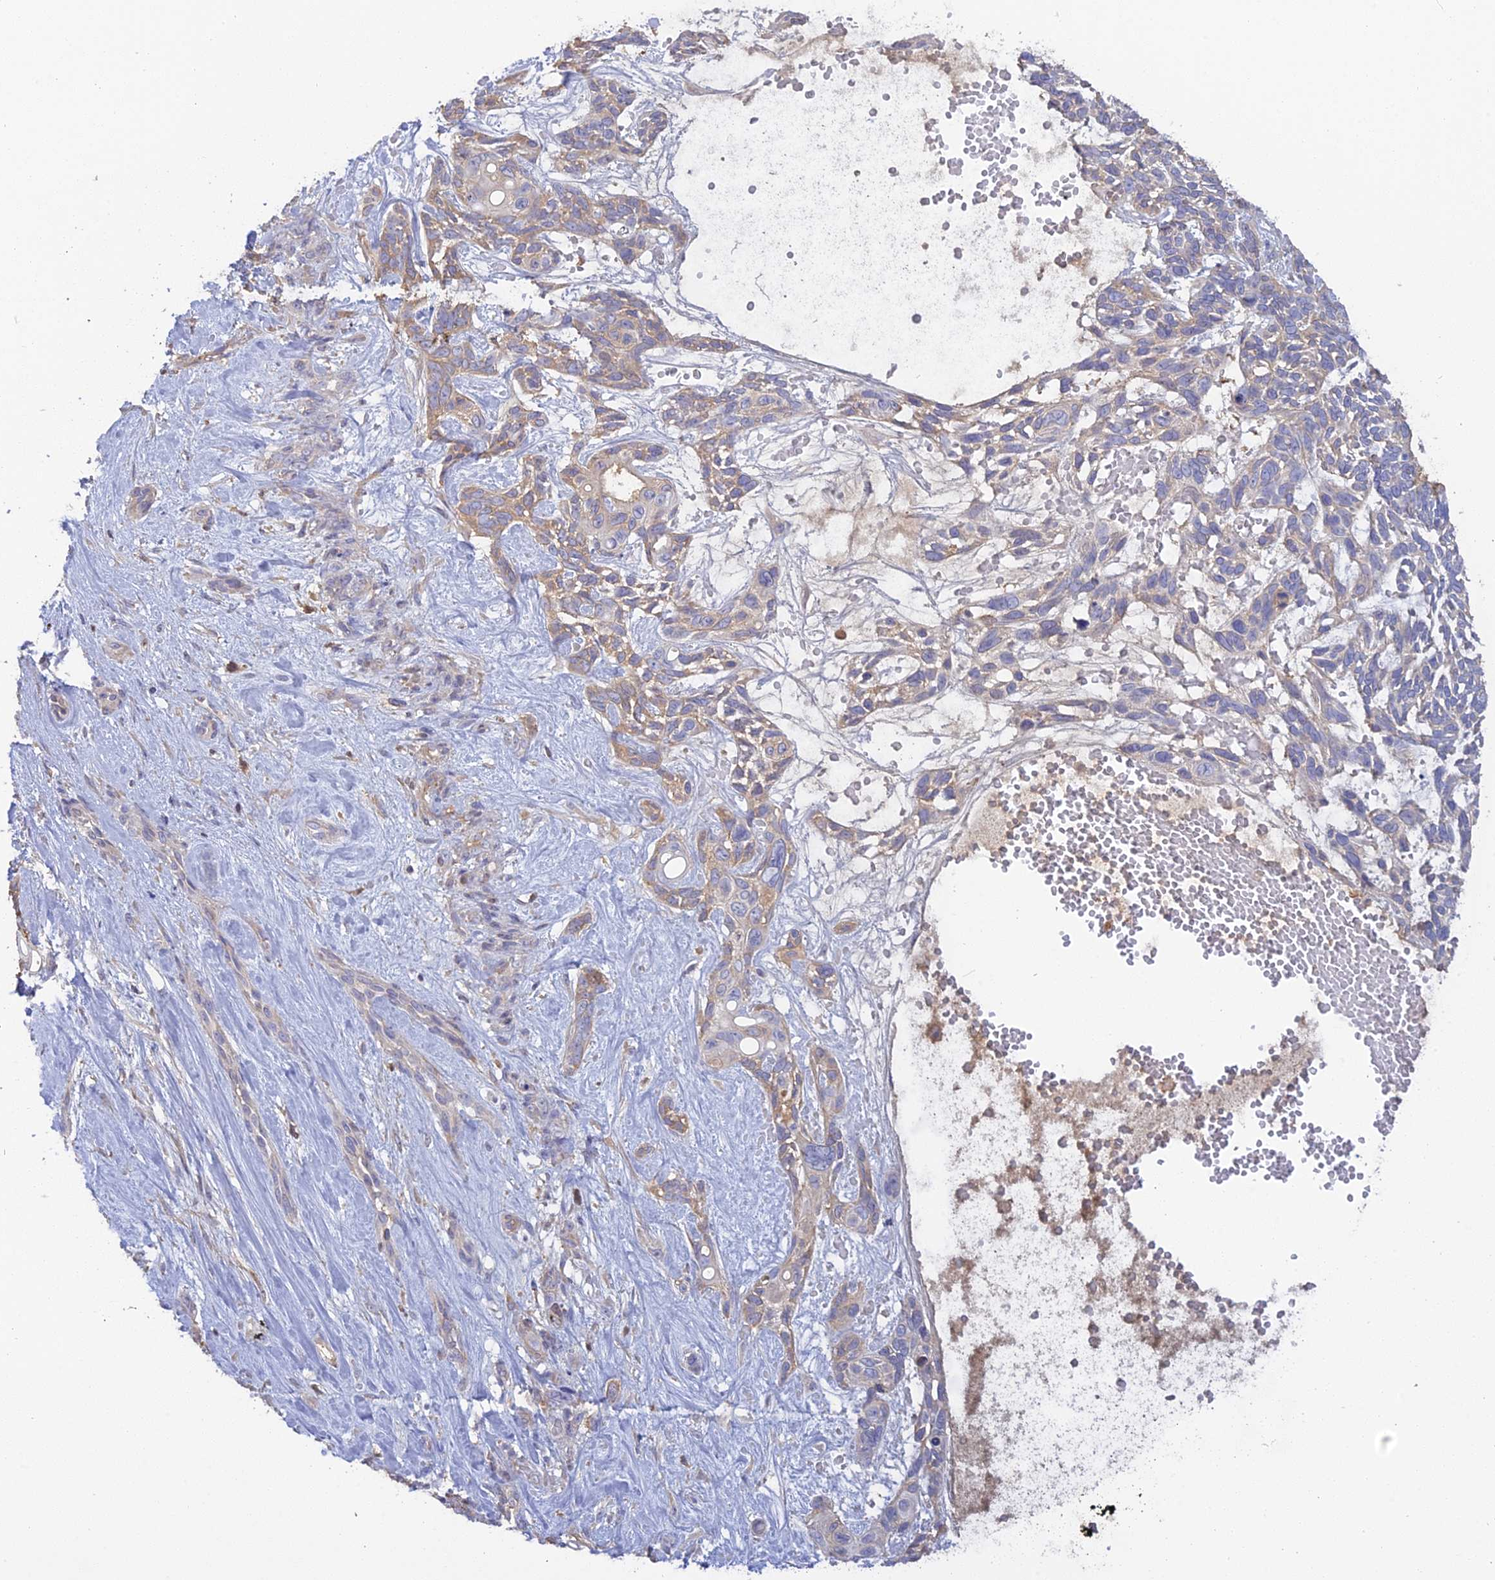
{"staining": {"intensity": "weak", "quantity": "25%-75%", "location": "cytoplasmic/membranous"}, "tissue": "skin cancer", "cell_type": "Tumor cells", "image_type": "cancer", "snomed": [{"axis": "morphology", "description": "Basal cell carcinoma"}, {"axis": "topography", "description": "Skin"}], "caption": "Protein staining of basal cell carcinoma (skin) tissue shows weak cytoplasmic/membranous staining in approximately 25%-75% of tumor cells. (brown staining indicates protein expression, while blue staining denotes nuclei).", "gene": "ADGRA1", "patient": {"sex": "male", "age": 88}}